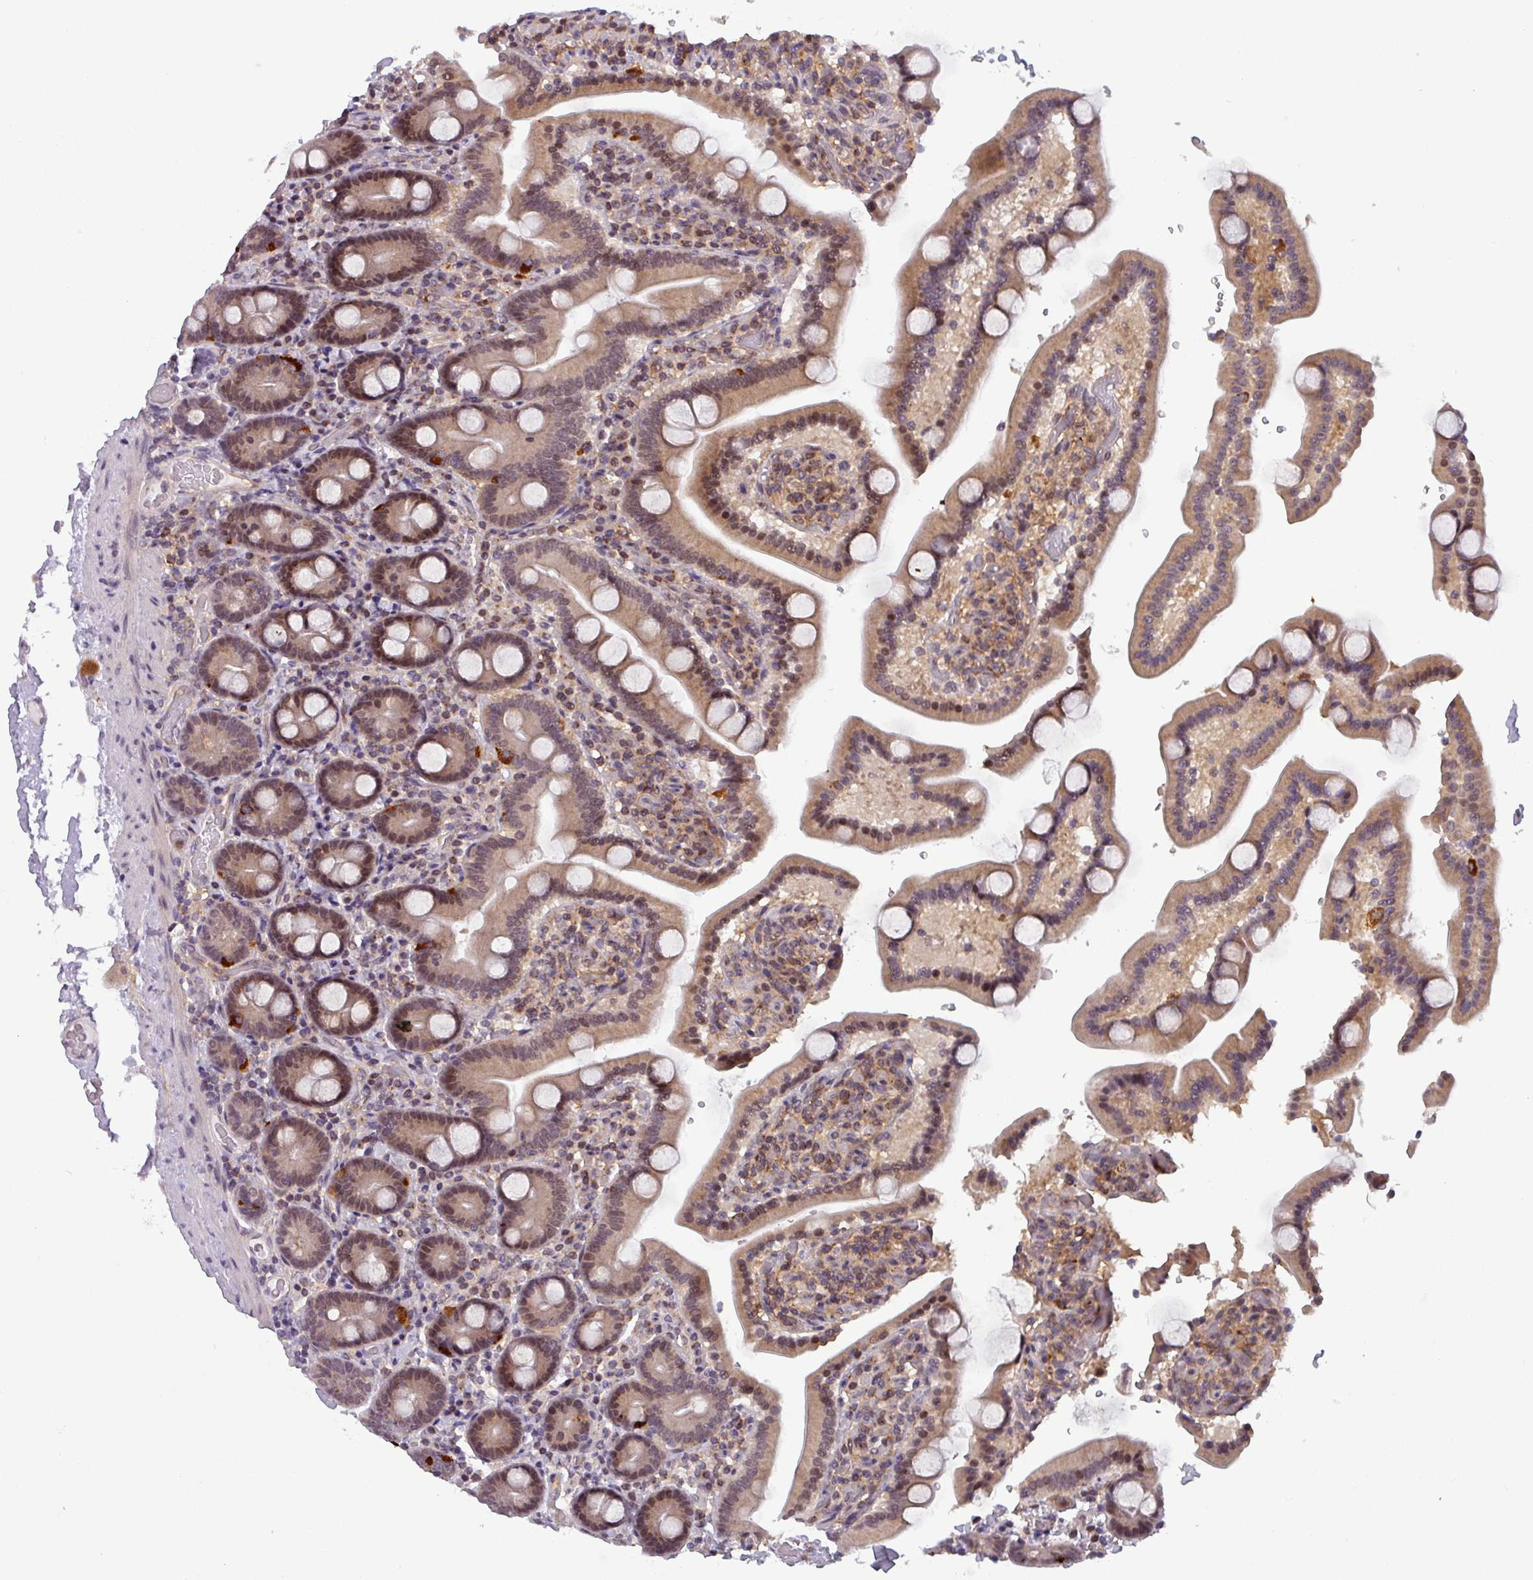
{"staining": {"intensity": "moderate", "quantity": ">75%", "location": "cytoplasmic/membranous,nuclear"}, "tissue": "duodenum", "cell_type": "Glandular cells", "image_type": "normal", "snomed": [{"axis": "morphology", "description": "Normal tissue, NOS"}, {"axis": "topography", "description": "Duodenum"}], "caption": "Protein staining exhibits moderate cytoplasmic/membranous,nuclear positivity in about >75% of glandular cells in normal duodenum. The protein is shown in brown color, while the nuclei are stained blue.", "gene": "NPFFR1", "patient": {"sex": "male", "age": 55}}